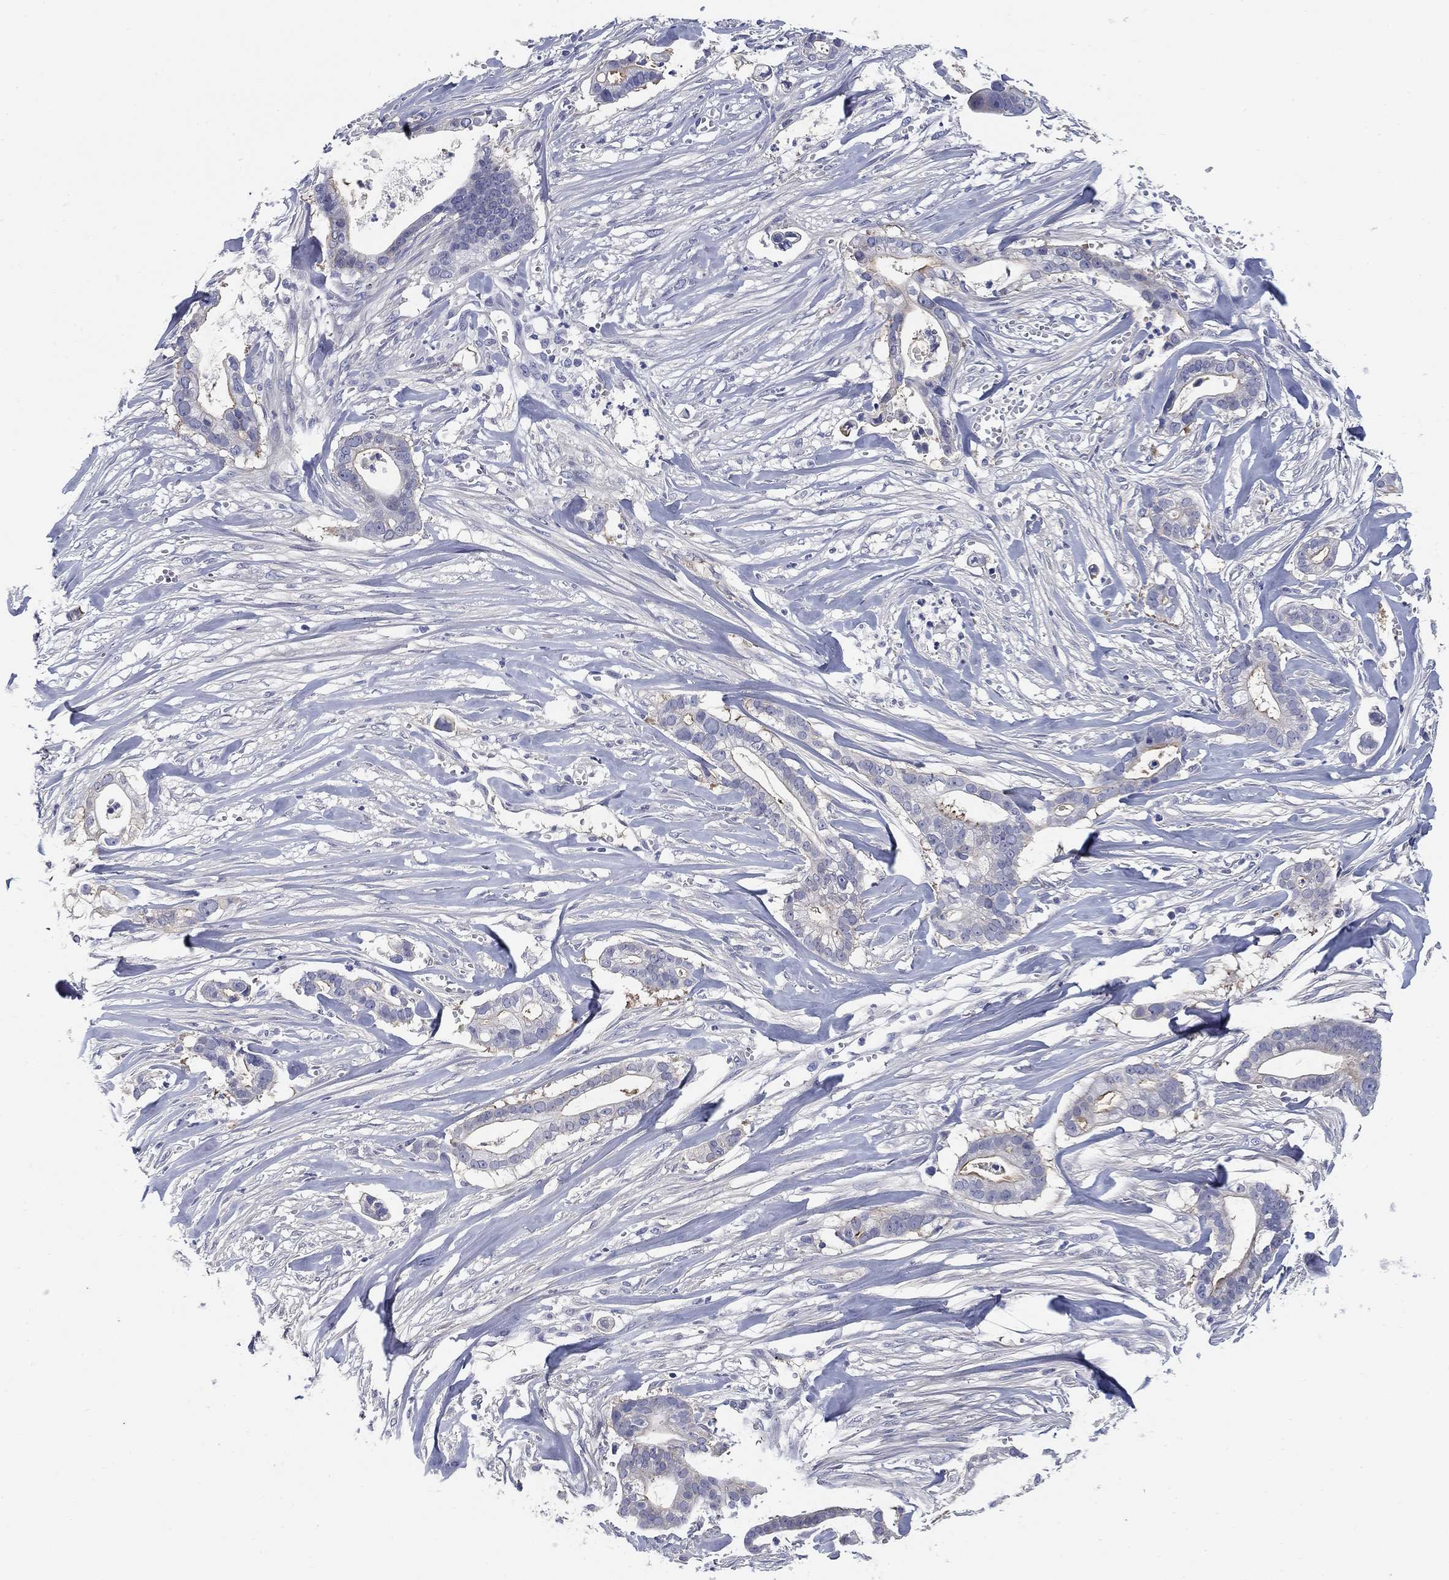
{"staining": {"intensity": "weak", "quantity": "<25%", "location": "cytoplasmic/membranous"}, "tissue": "pancreatic cancer", "cell_type": "Tumor cells", "image_type": "cancer", "snomed": [{"axis": "morphology", "description": "Adenocarcinoma, NOS"}, {"axis": "topography", "description": "Pancreas"}], "caption": "There is no significant expression in tumor cells of pancreatic cancer. (Stains: DAB IHC with hematoxylin counter stain, Microscopy: brightfield microscopy at high magnification).", "gene": "CLUL1", "patient": {"sex": "male", "age": 61}}